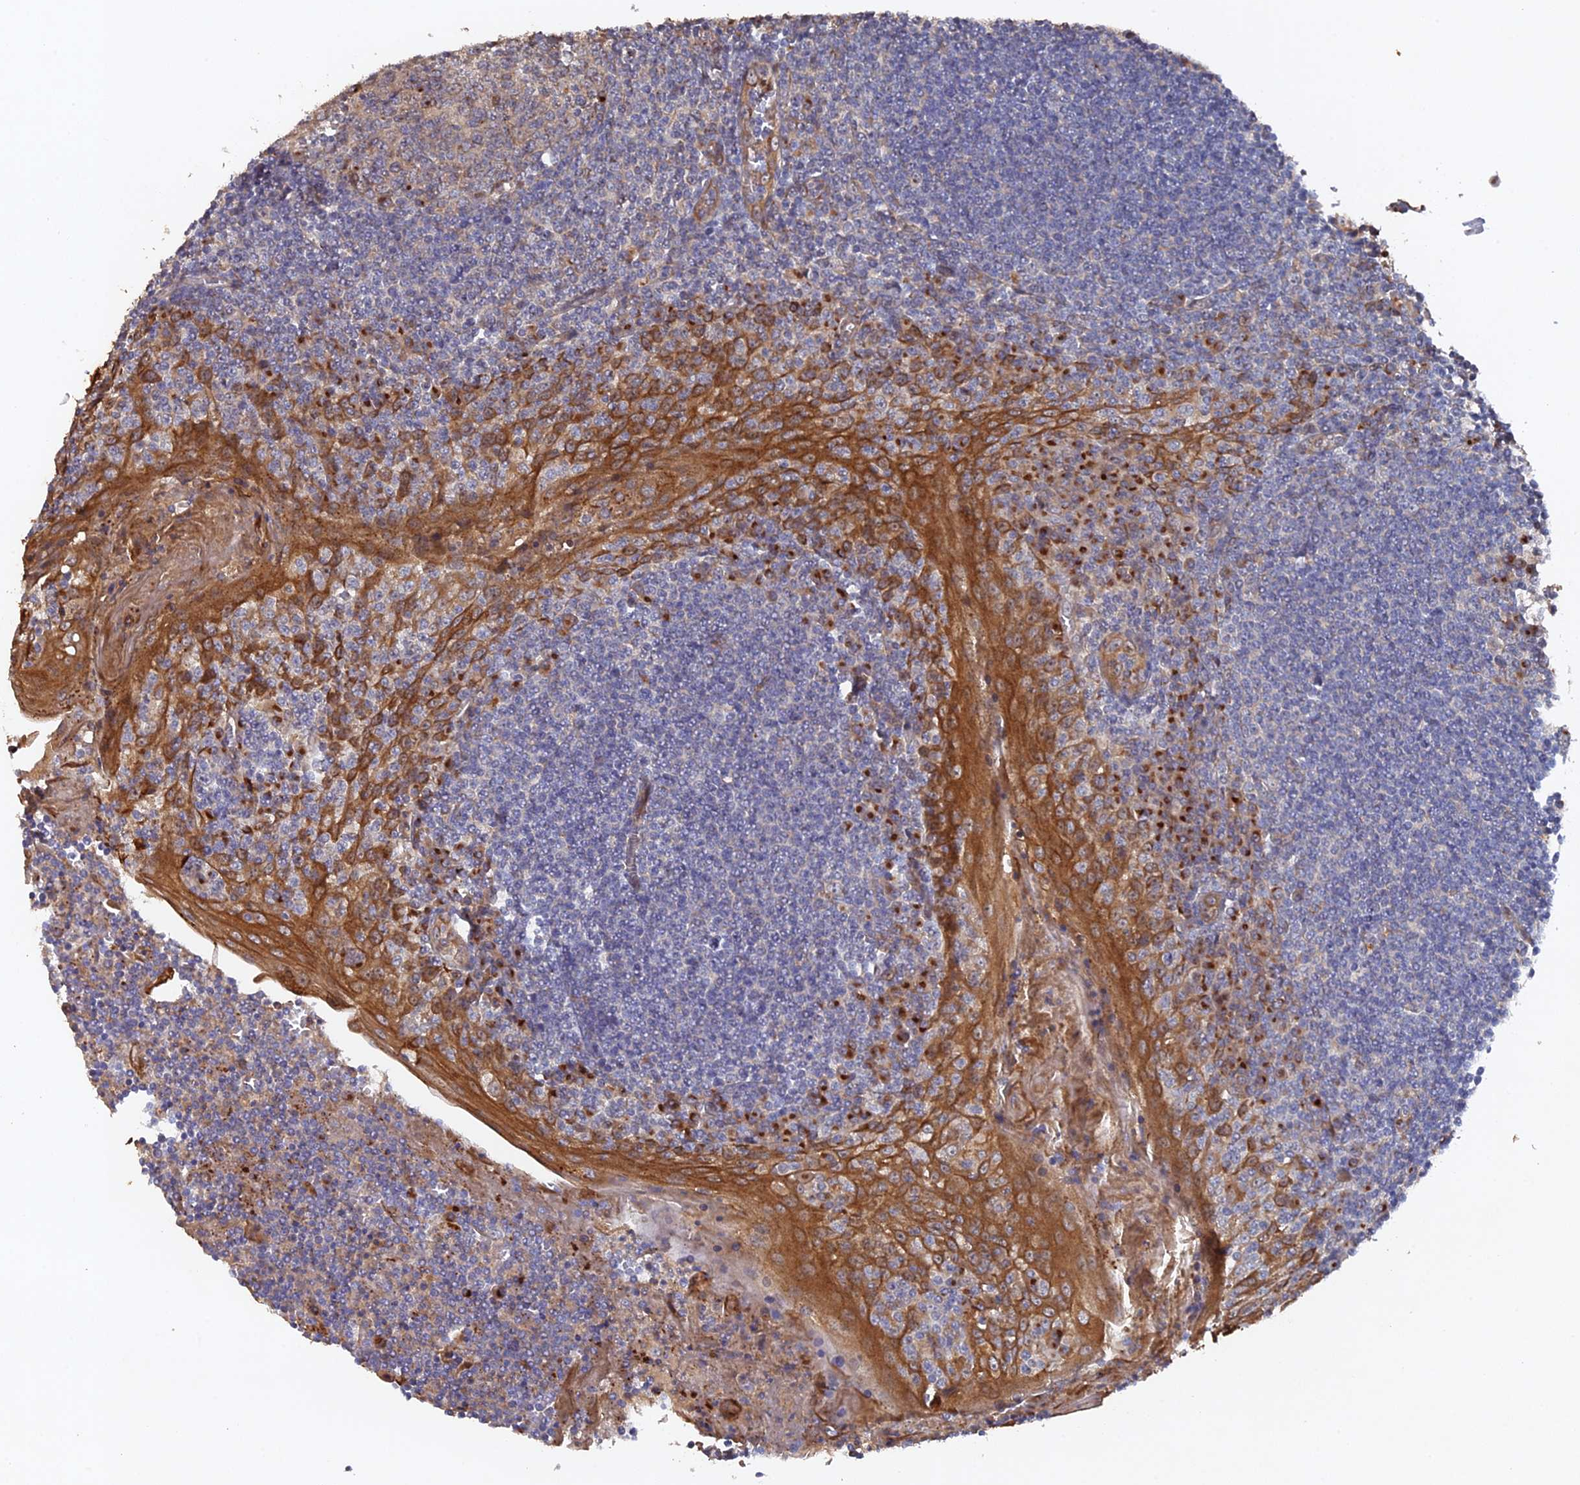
{"staining": {"intensity": "weak", "quantity": "25%-75%", "location": "cytoplasmic/membranous"}, "tissue": "tonsil", "cell_type": "Germinal center cells", "image_type": "normal", "snomed": [{"axis": "morphology", "description": "Normal tissue, NOS"}, {"axis": "topography", "description": "Tonsil"}], "caption": "Immunohistochemistry of benign tonsil shows low levels of weak cytoplasmic/membranous positivity in about 25%-75% of germinal center cells.", "gene": "VPS37C", "patient": {"sex": "male", "age": 27}}